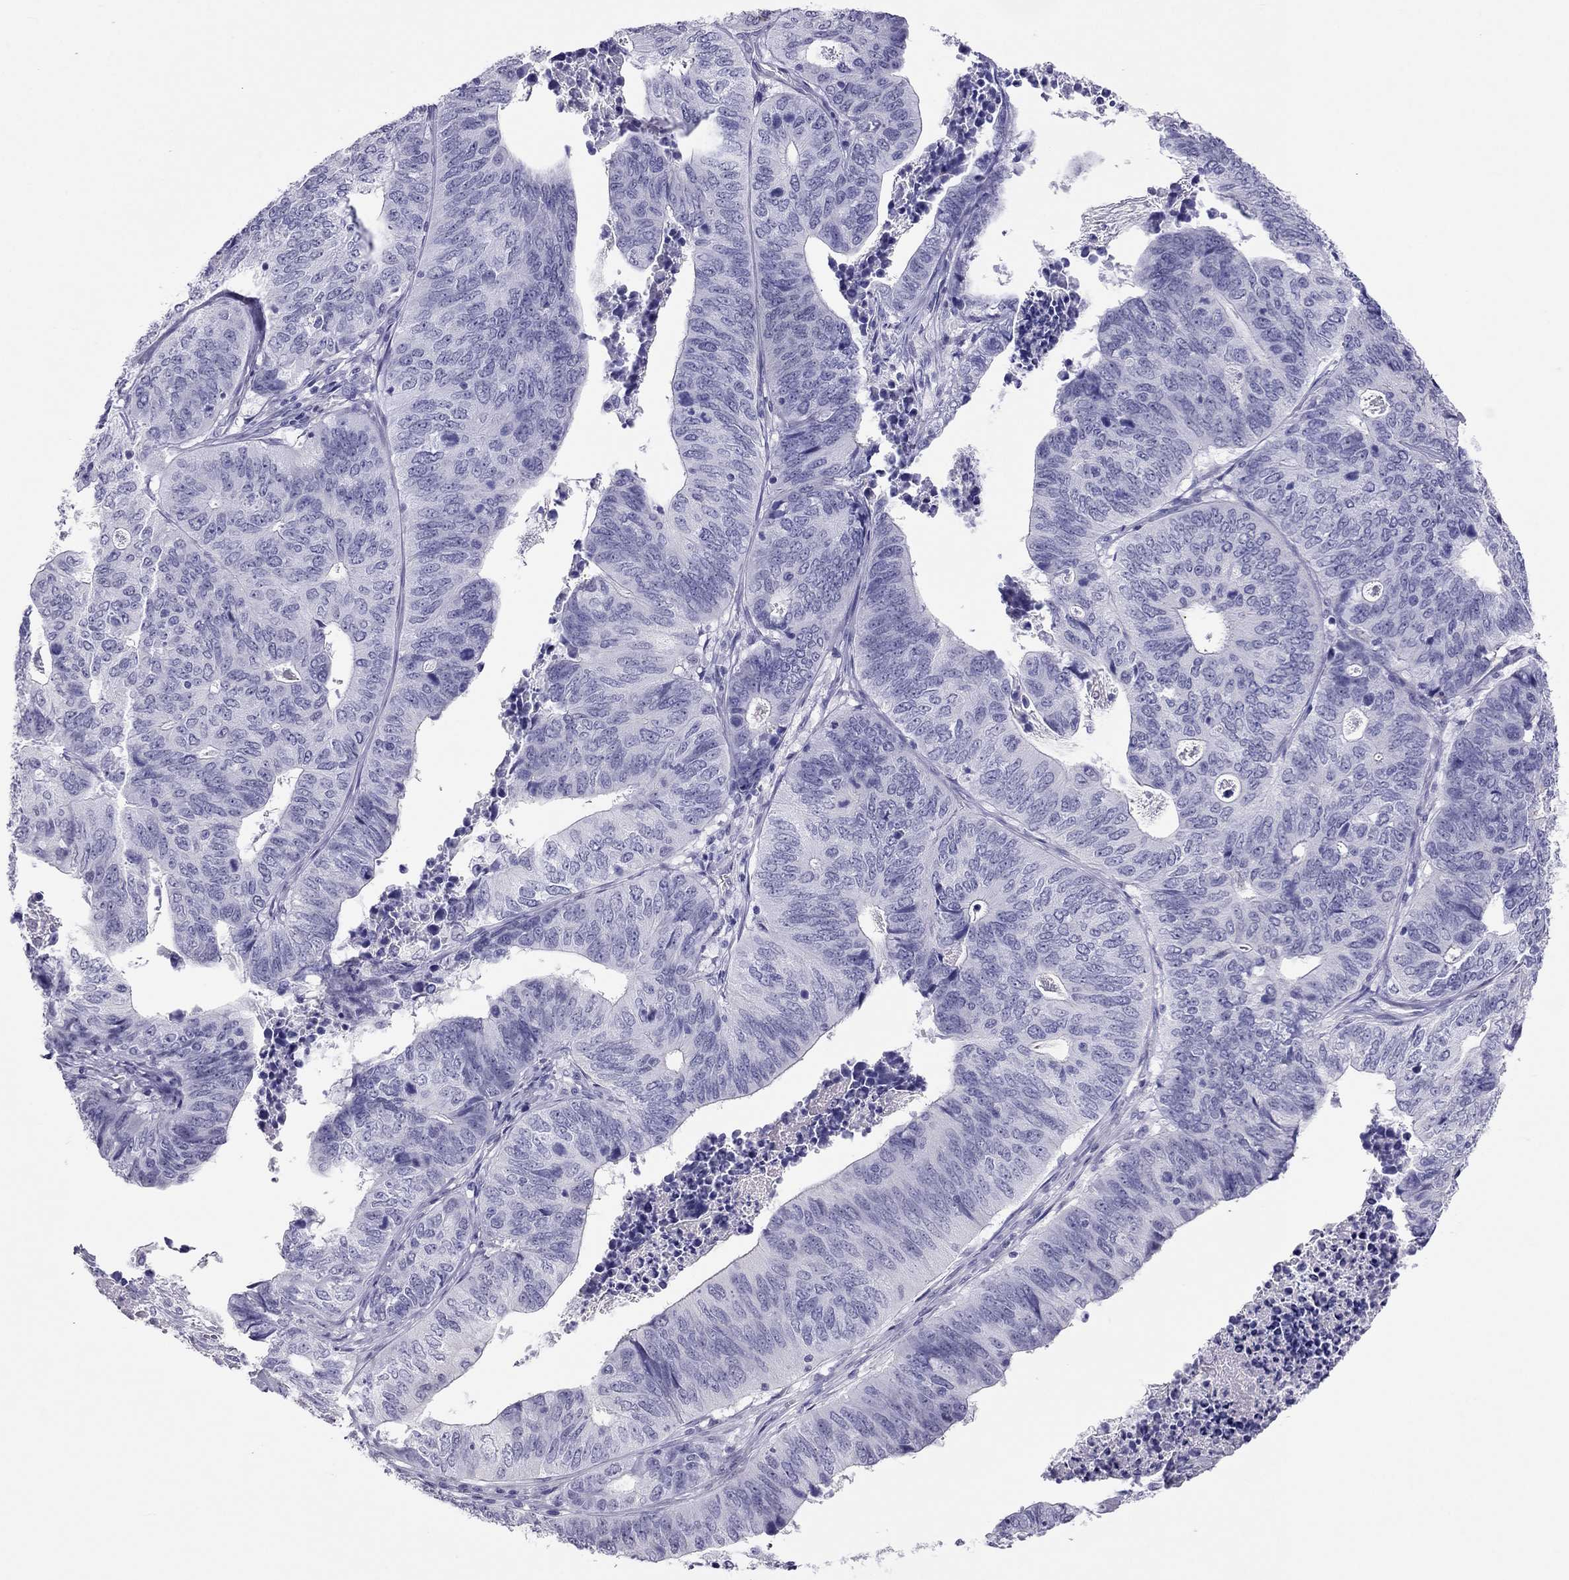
{"staining": {"intensity": "negative", "quantity": "none", "location": "none"}, "tissue": "stomach cancer", "cell_type": "Tumor cells", "image_type": "cancer", "snomed": [{"axis": "morphology", "description": "Adenocarcinoma, NOS"}, {"axis": "topography", "description": "Stomach, upper"}], "caption": "The micrograph reveals no staining of tumor cells in stomach cancer.", "gene": "CROCC2", "patient": {"sex": "female", "age": 67}}